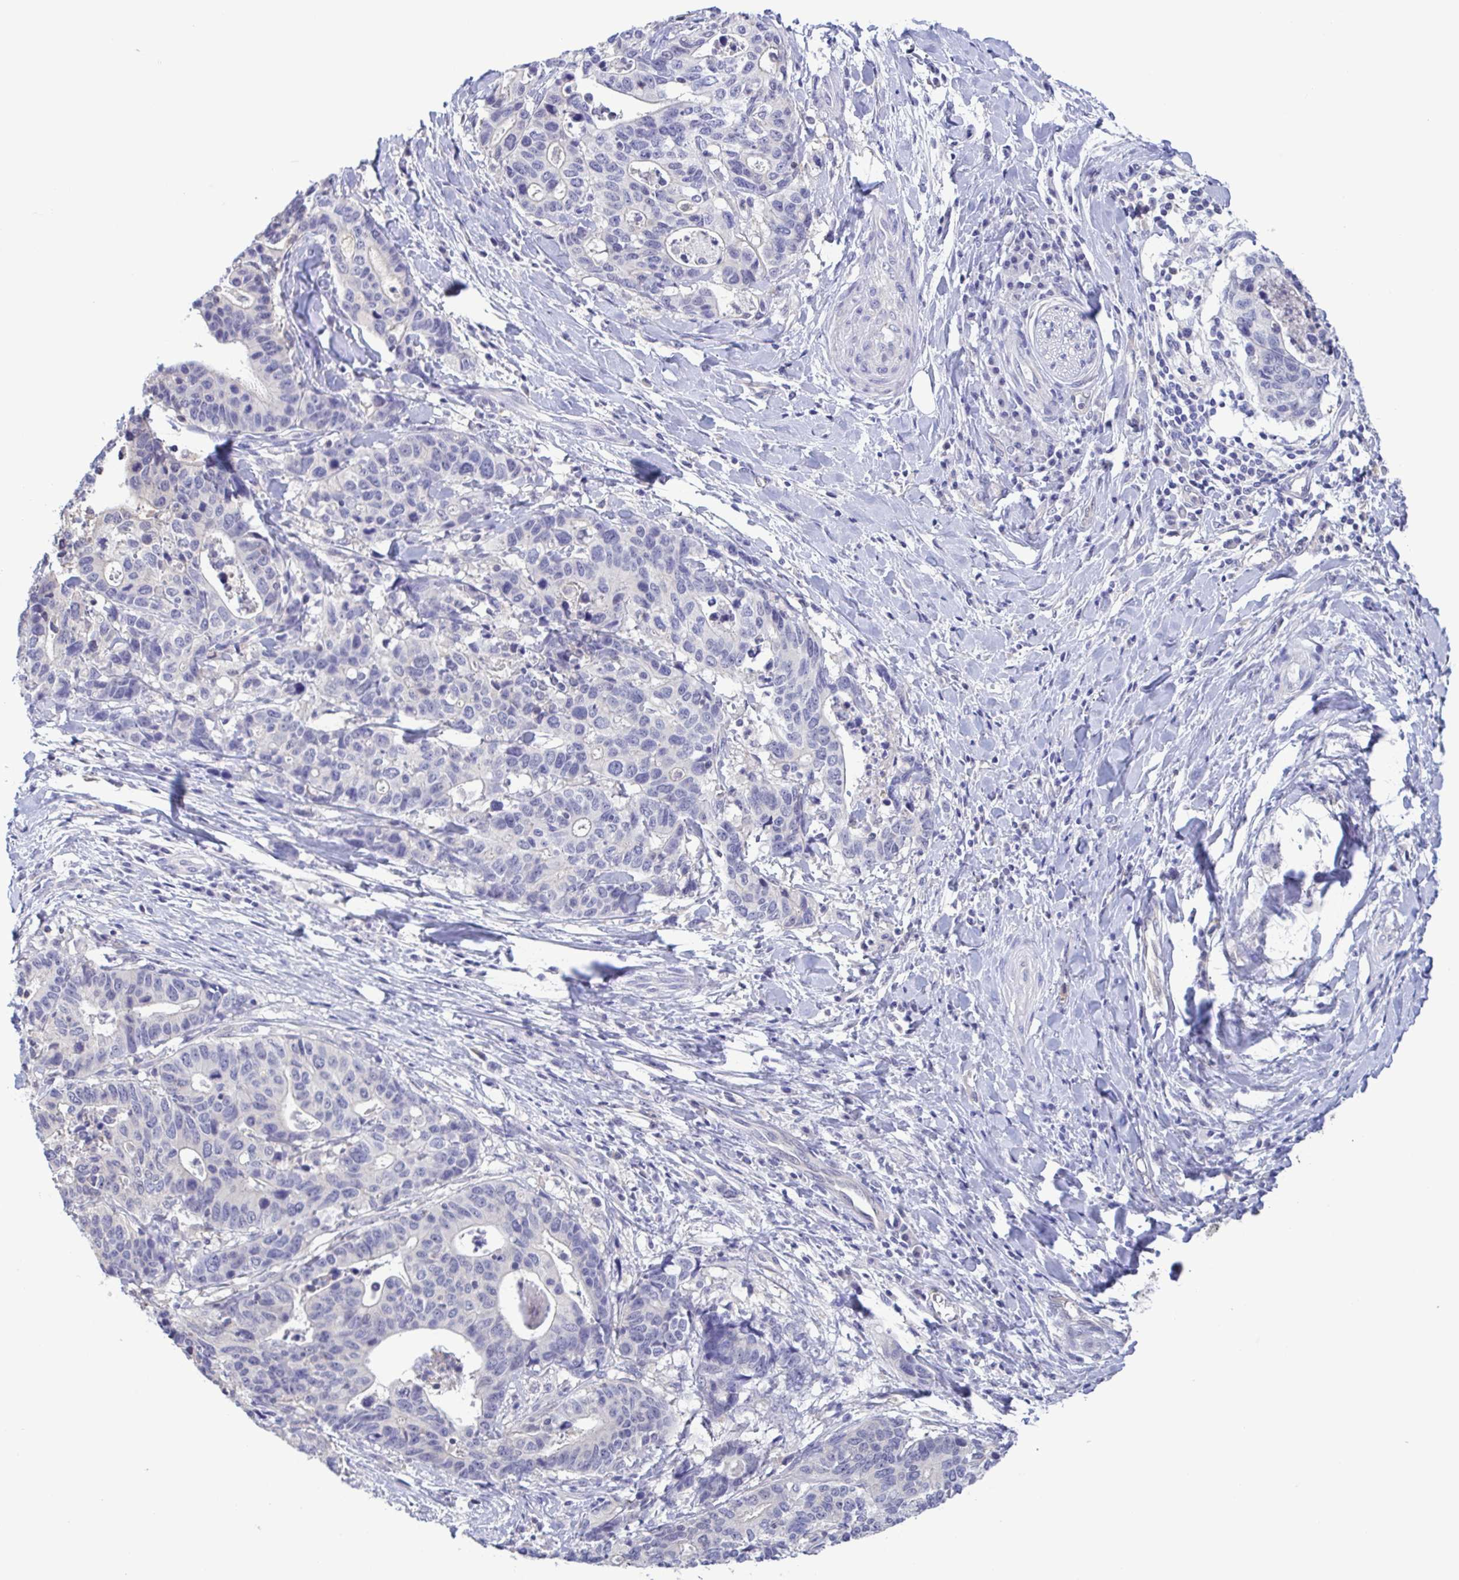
{"staining": {"intensity": "negative", "quantity": "none", "location": "none"}, "tissue": "stomach cancer", "cell_type": "Tumor cells", "image_type": "cancer", "snomed": [{"axis": "morphology", "description": "Adenocarcinoma, NOS"}, {"axis": "topography", "description": "Stomach, upper"}], "caption": "Human adenocarcinoma (stomach) stained for a protein using immunohistochemistry displays no staining in tumor cells.", "gene": "LDHC", "patient": {"sex": "female", "age": 67}}